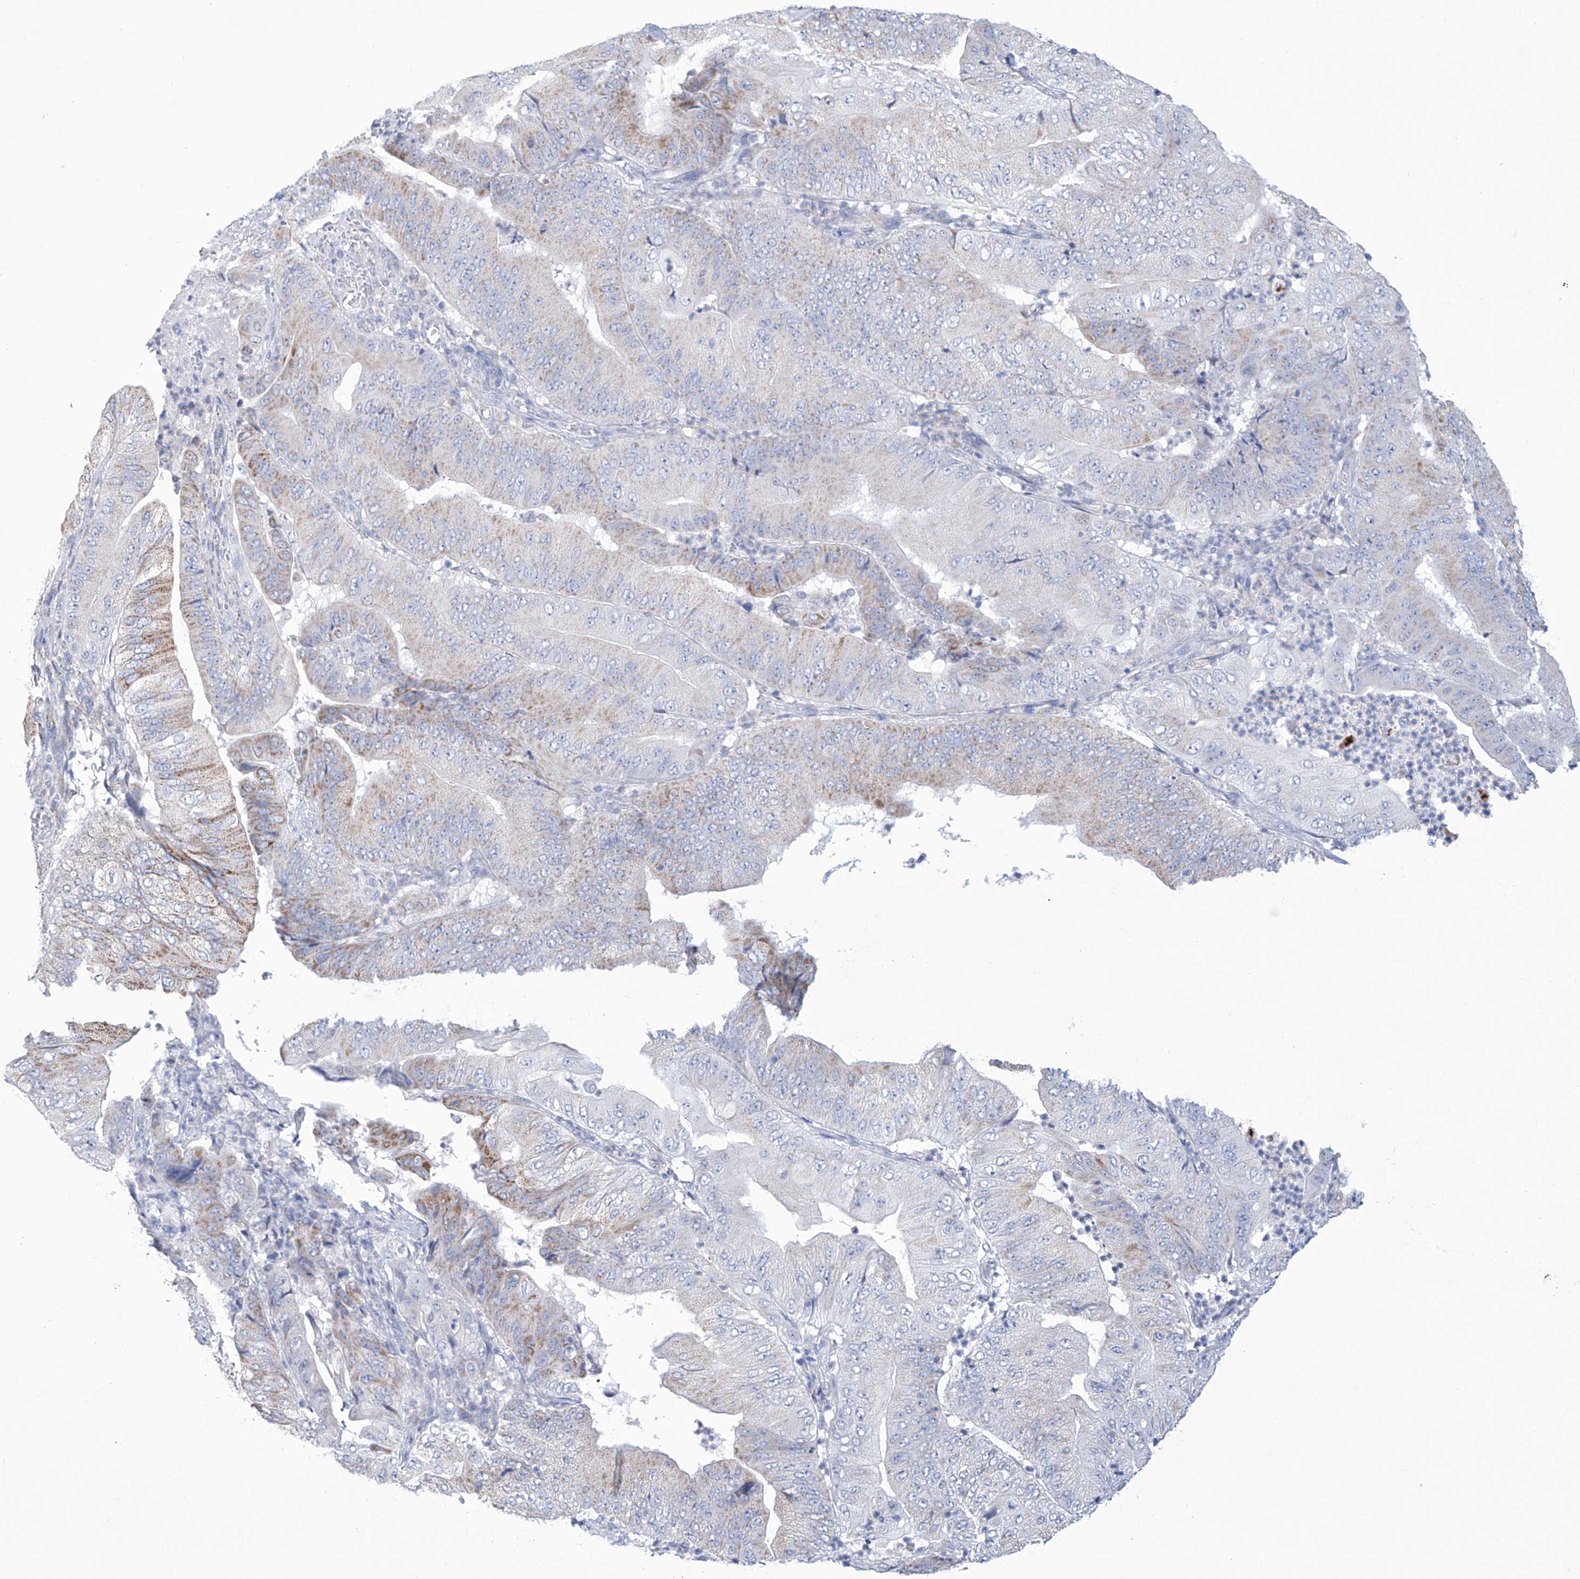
{"staining": {"intensity": "moderate", "quantity": "<25%", "location": "cytoplasmic/membranous"}, "tissue": "pancreatic cancer", "cell_type": "Tumor cells", "image_type": "cancer", "snomed": [{"axis": "morphology", "description": "Adenocarcinoma, NOS"}, {"axis": "topography", "description": "Pancreas"}], "caption": "This photomicrograph exhibits adenocarcinoma (pancreatic) stained with IHC to label a protein in brown. The cytoplasmic/membranous of tumor cells show moderate positivity for the protein. Nuclei are counter-stained blue.", "gene": "ALDH6A1", "patient": {"sex": "female", "age": 77}}